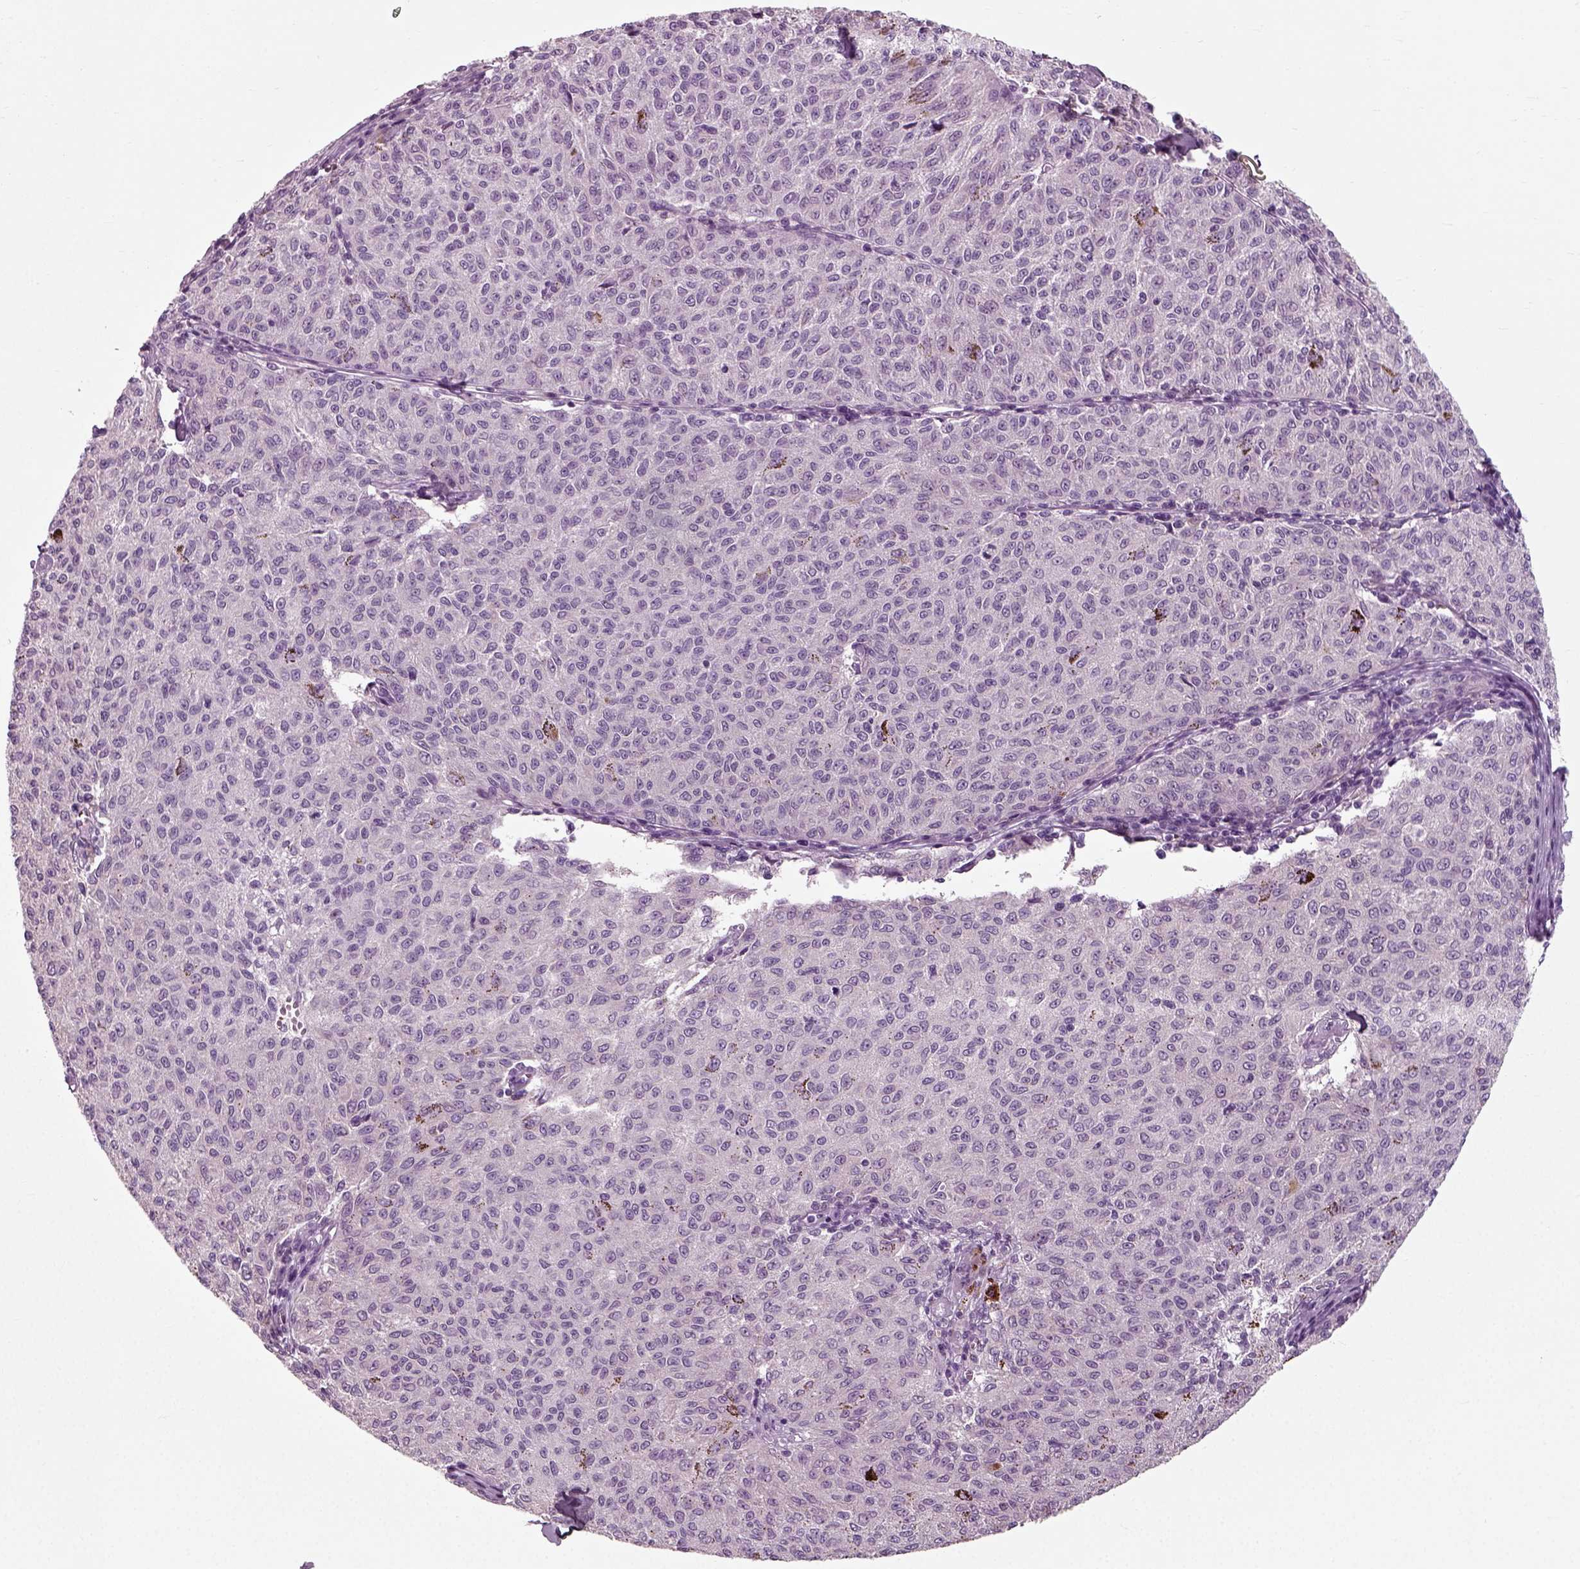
{"staining": {"intensity": "negative", "quantity": "none", "location": "none"}, "tissue": "melanoma", "cell_type": "Tumor cells", "image_type": "cancer", "snomed": [{"axis": "morphology", "description": "Malignant melanoma, NOS"}, {"axis": "topography", "description": "Skin"}], "caption": "Tumor cells are negative for protein expression in human malignant melanoma. (DAB IHC visualized using brightfield microscopy, high magnification).", "gene": "RND2", "patient": {"sex": "female", "age": 72}}